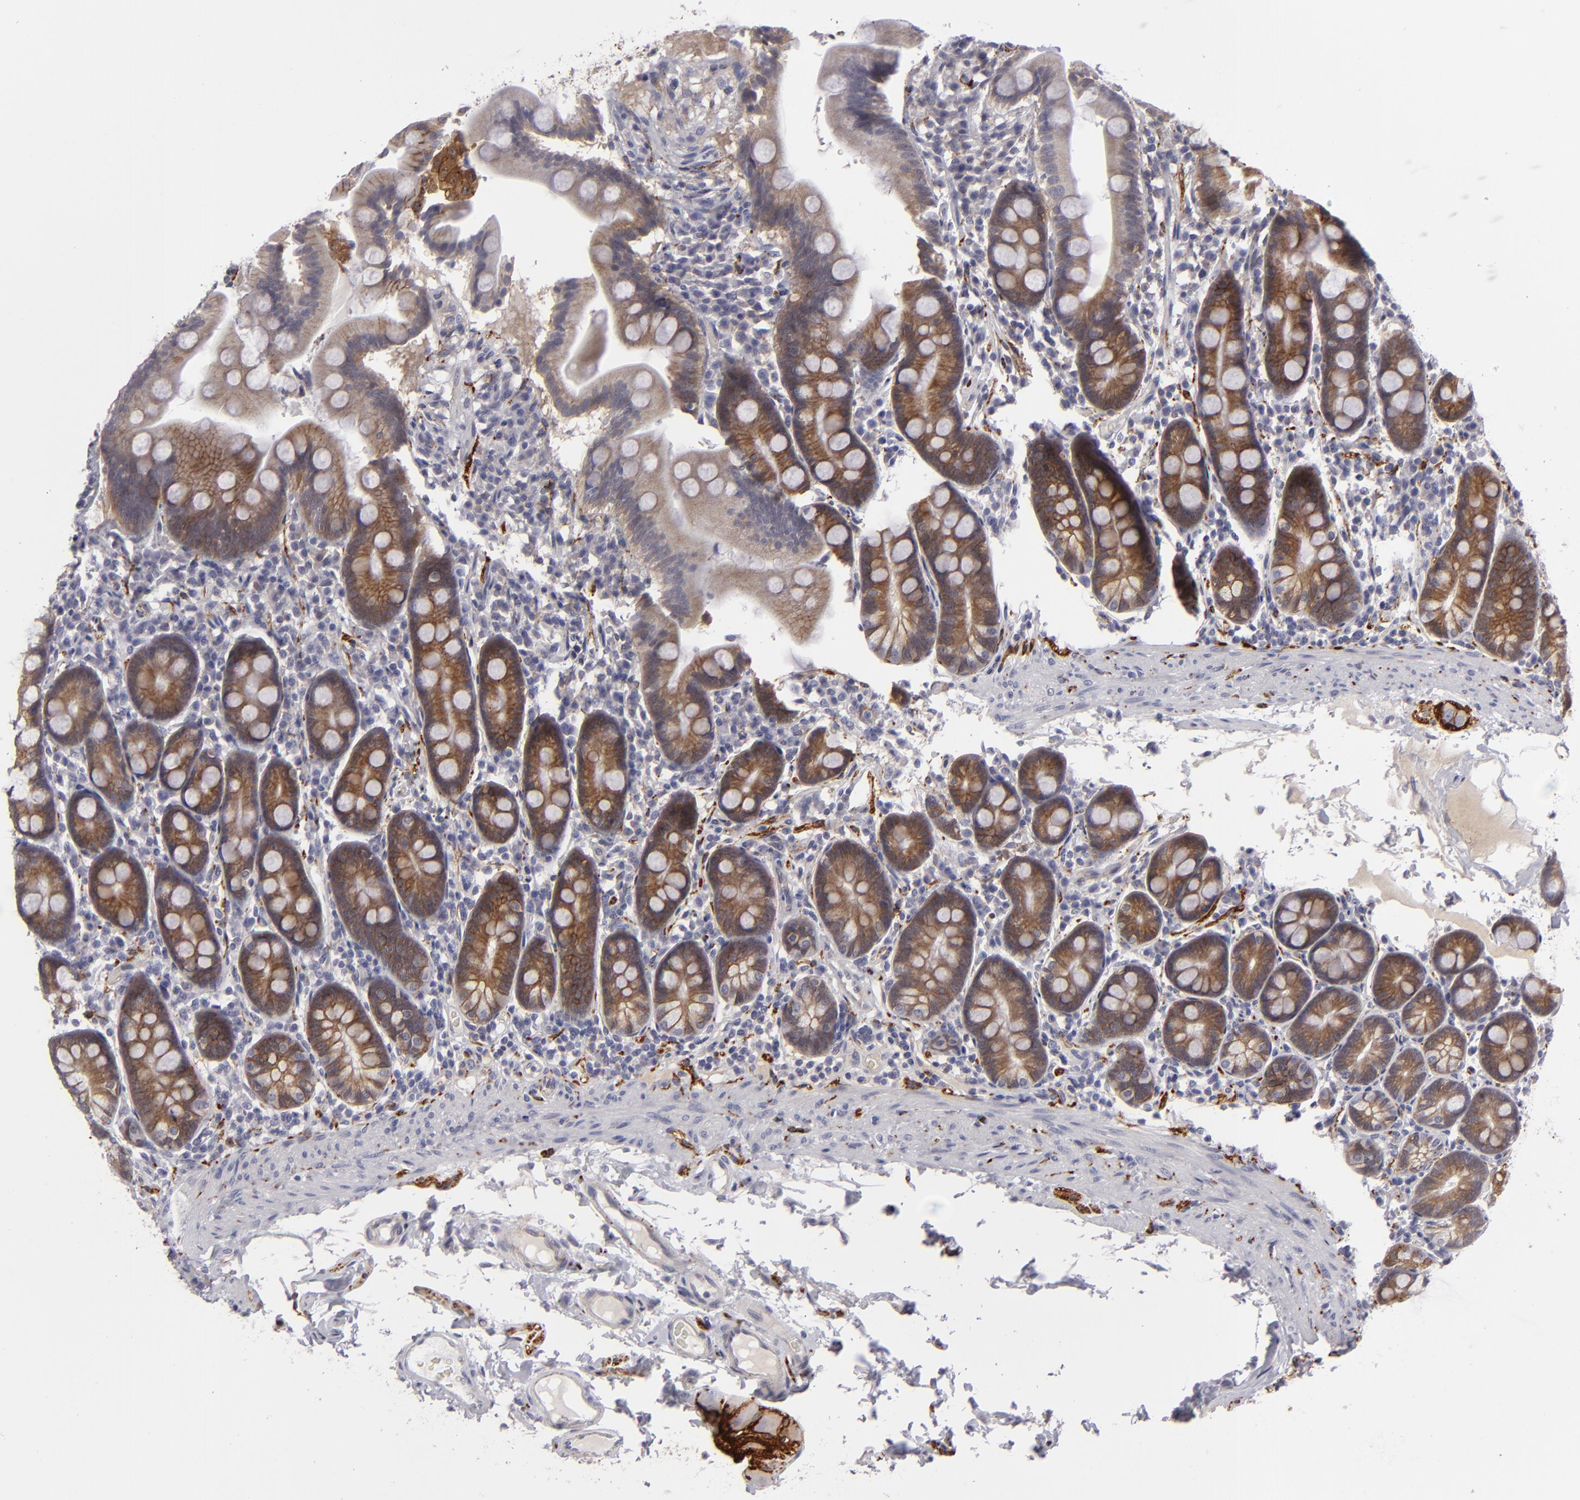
{"staining": {"intensity": "weak", "quantity": "25%-75%", "location": "cytoplasmic/membranous"}, "tissue": "duodenum", "cell_type": "Glandular cells", "image_type": "normal", "snomed": [{"axis": "morphology", "description": "Normal tissue, NOS"}, {"axis": "topography", "description": "Duodenum"}], "caption": "Immunohistochemistry photomicrograph of normal duodenum: human duodenum stained using immunohistochemistry (IHC) shows low levels of weak protein expression localized specifically in the cytoplasmic/membranous of glandular cells, appearing as a cytoplasmic/membranous brown color.", "gene": "ALCAM", "patient": {"sex": "male", "age": 50}}